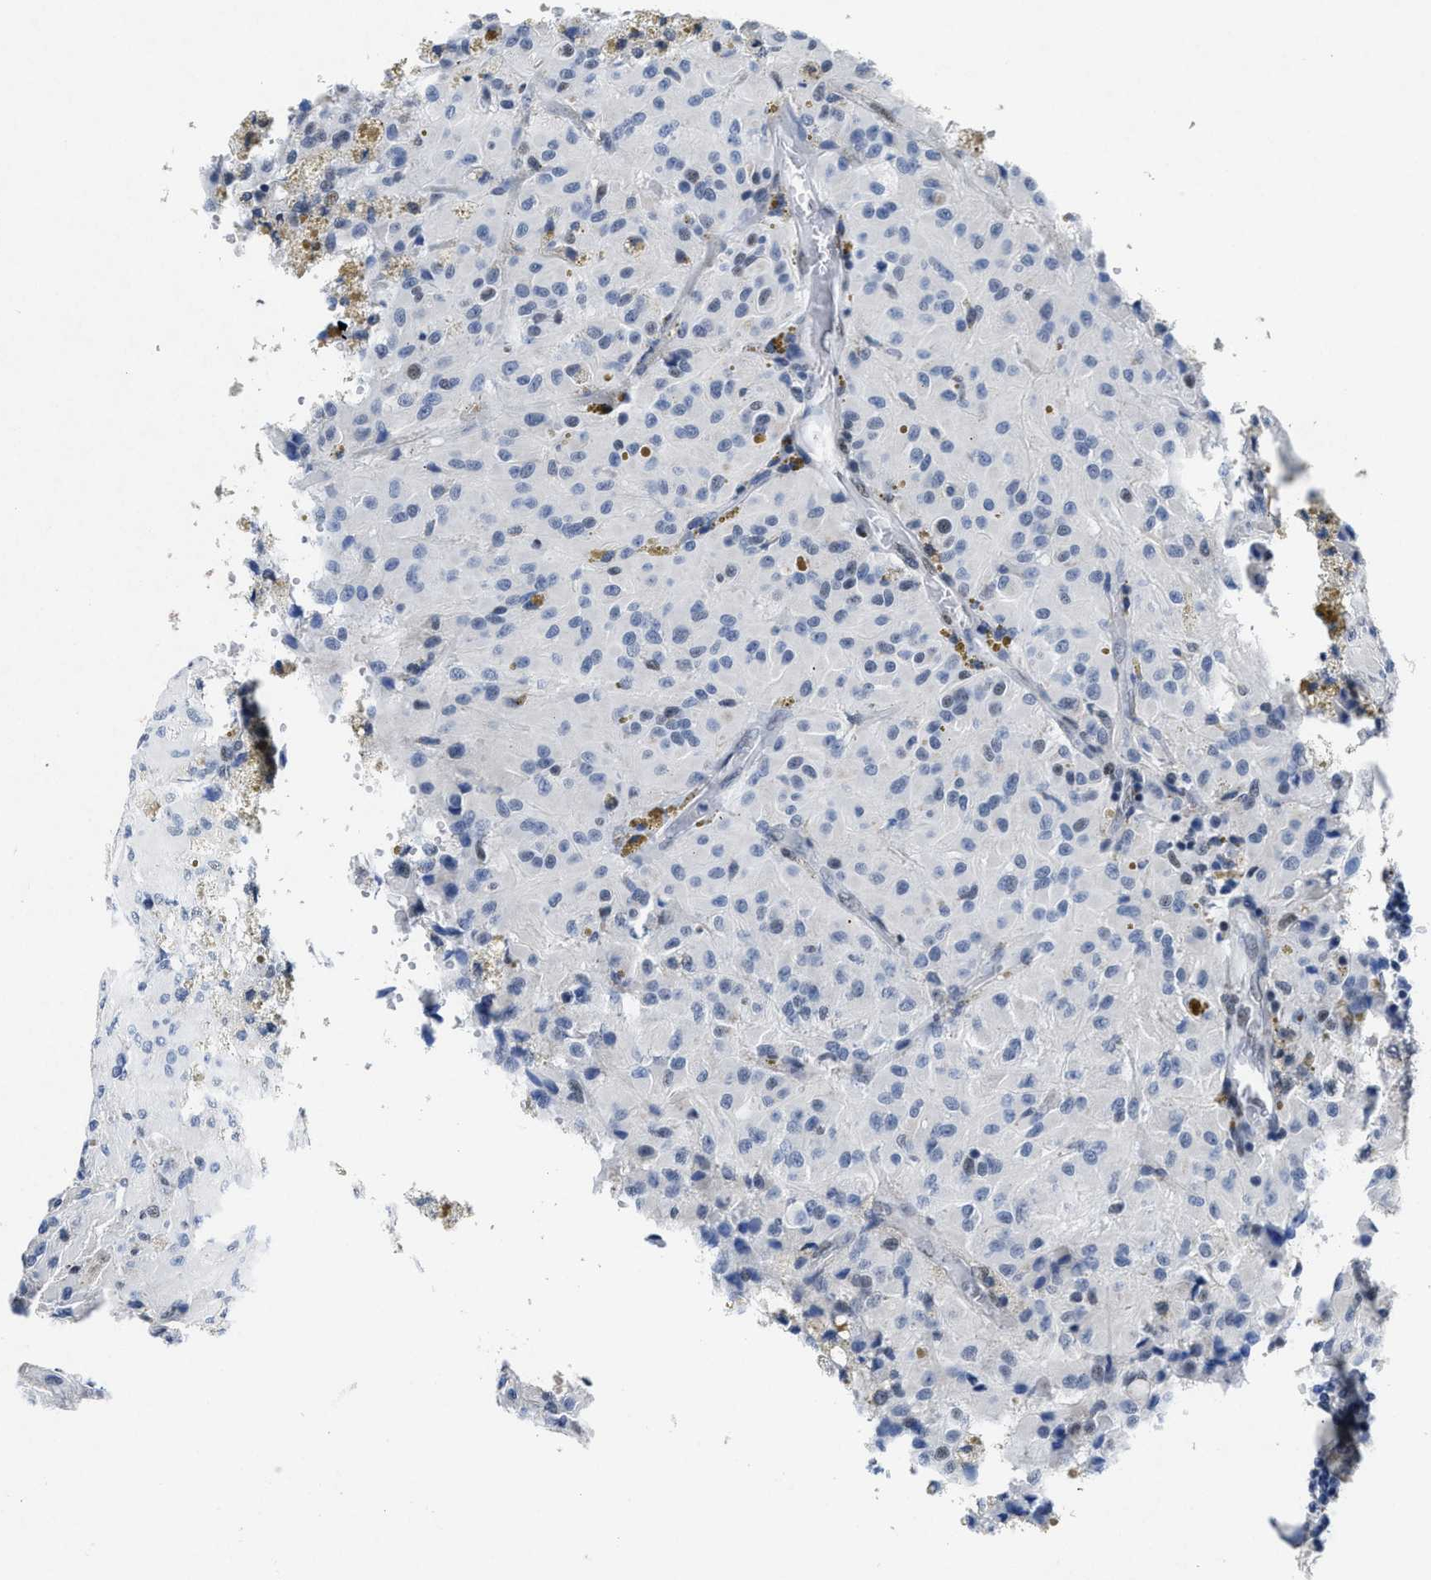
{"staining": {"intensity": "negative", "quantity": "none", "location": "none"}, "tissue": "glioma", "cell_type": "Tumor cells", "image_type": "cancer", "snomed": [{"axis": "morphology", "description": "Glioma, malignant, High grade"}, {"axis": "topography", "description": "Brain"}], "caption": "A high-resolution photomicrograph shows immunohistochemistry (IHC) staining of glioma, which shows no significant expression in tumor cells.", "gene": "ID3", "patient": {"sex": "female", "age": 59}}